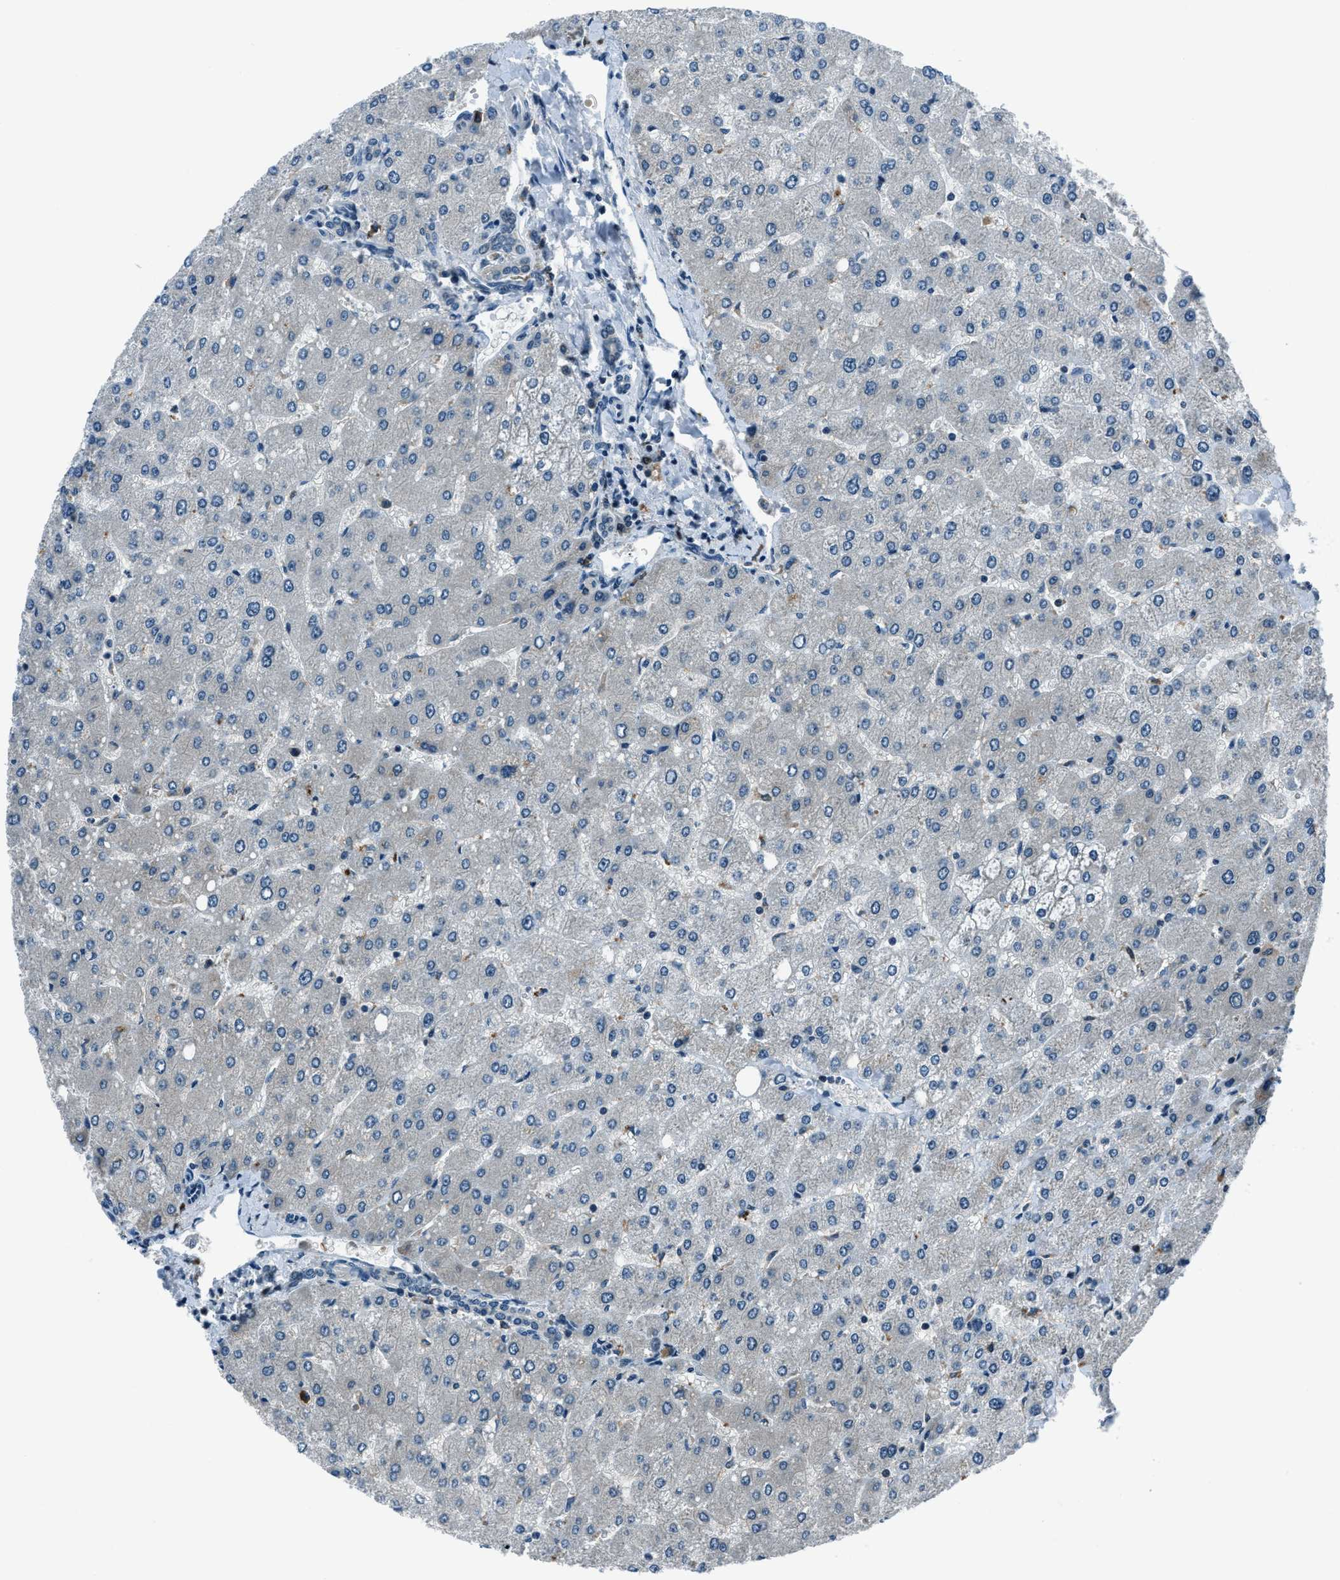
{"staining": {"intensity": "negative", "quantity": "none", "location": "none"}, "tissue": "liver", "cell_type": "Cholangiocytes", "image_type": "normal", "snomed": [{"axis": "morphology", "description": "Normal tissue, NOS"}, {"axis": "topography", "description": "Liver"}], "caption": "Image shows no protein staining in cholangiocytes of unremarkable liver. (Immunohistochemistry (ihc), brightfield microscopy, high magnification).", "gene": "ACTL9", "patient": {"sex": "male", "age": 55}}